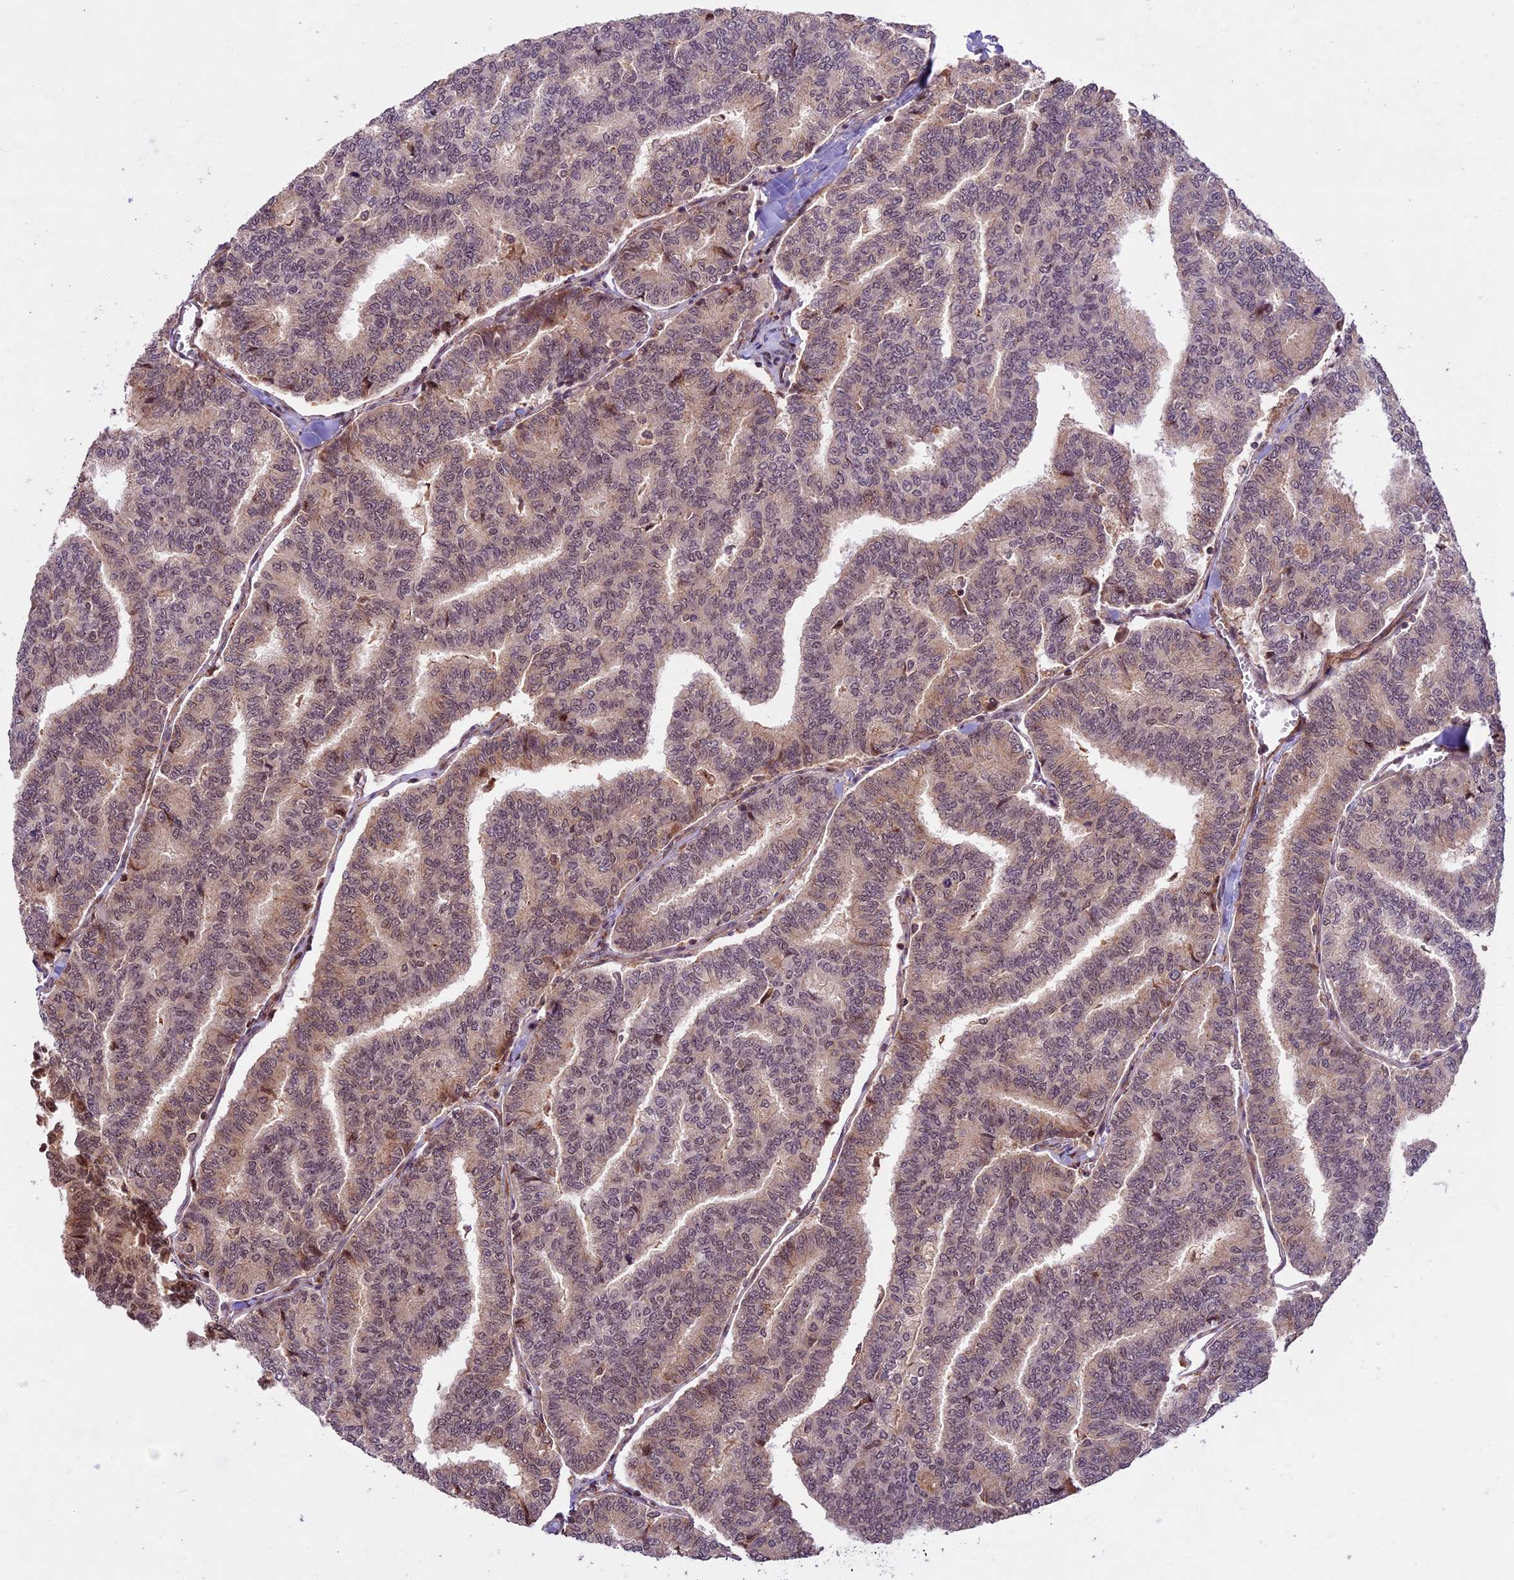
{"staining": {"intensity": "moderate", "quantity": "<25%", "location": "nuclear"}, "tissue": "thyroid cancer", "cell_type": "Tumor cells", "image_type": "cancer", "snomed": [{"axis": "morphology", "description": "Papillary adenocarcinoma, NOS"}, {"axis": "topography", "description": "Thyroid gland"}], "caption": "Thyroid cancer (papillary adenocarcinoma) stained with a protein marker reveals moderate staining in tumor cells.", "gene": "DHX38", "patient": {"sex": "female", "age": 35}}